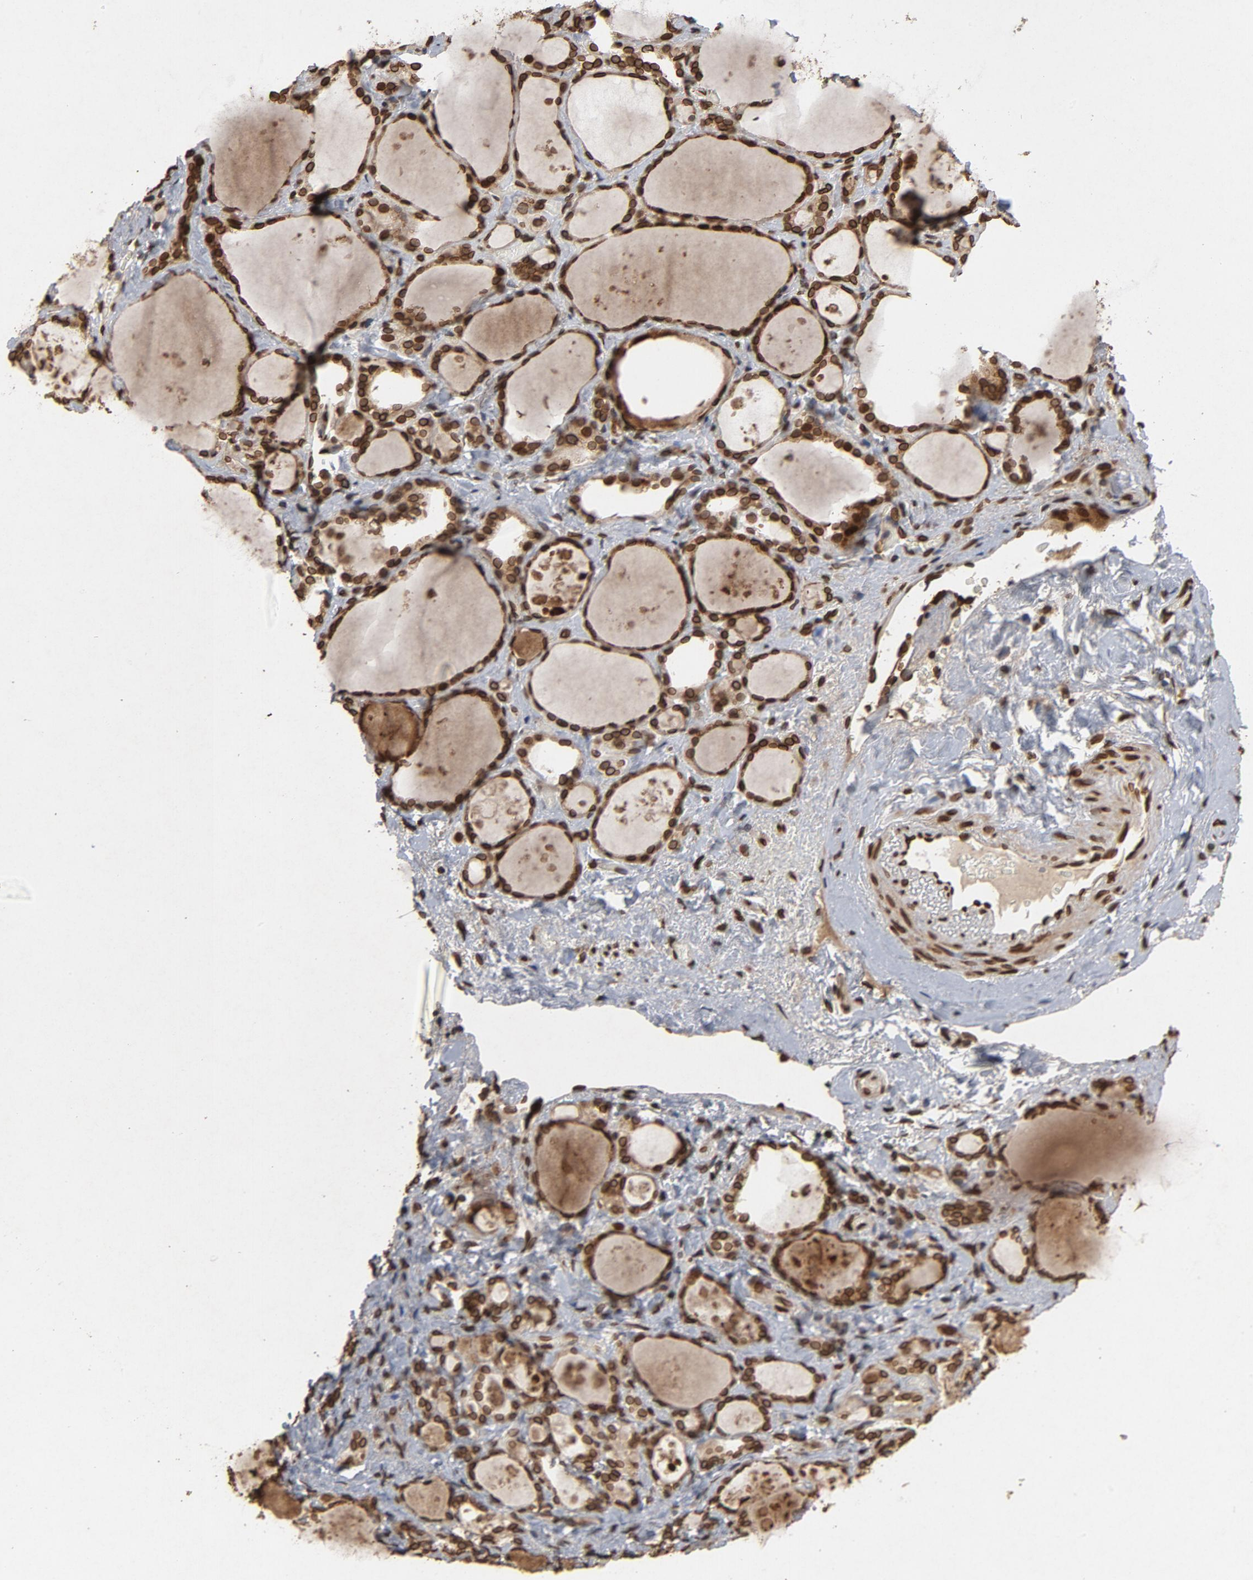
{"staining": {"intensity": "strong", "quantity": ">75%", "location": "cytoplasmic/membranous,nuclear"}, "tissue": "thyroid gland", "cell_type": "Glandular cells", "image_type": "normal", "snomed": [{"axis": "morphology", "description": "Normal tissue, NOS"}, {"axis": "topography", "description": "Thyroid gland"}], "caption": "Thyroid gland stained with immunohistochemistry displays strong cytoplasmic/membranous,nuclear staining in approximately >75% of glandular cells. The staining is performed using DAB brown chromogen to label protein expression. The nuclei are counter-stained blue using hematoxylin.", "gene": "LMNA", "patient": {"sex": "female", "age": 75}}